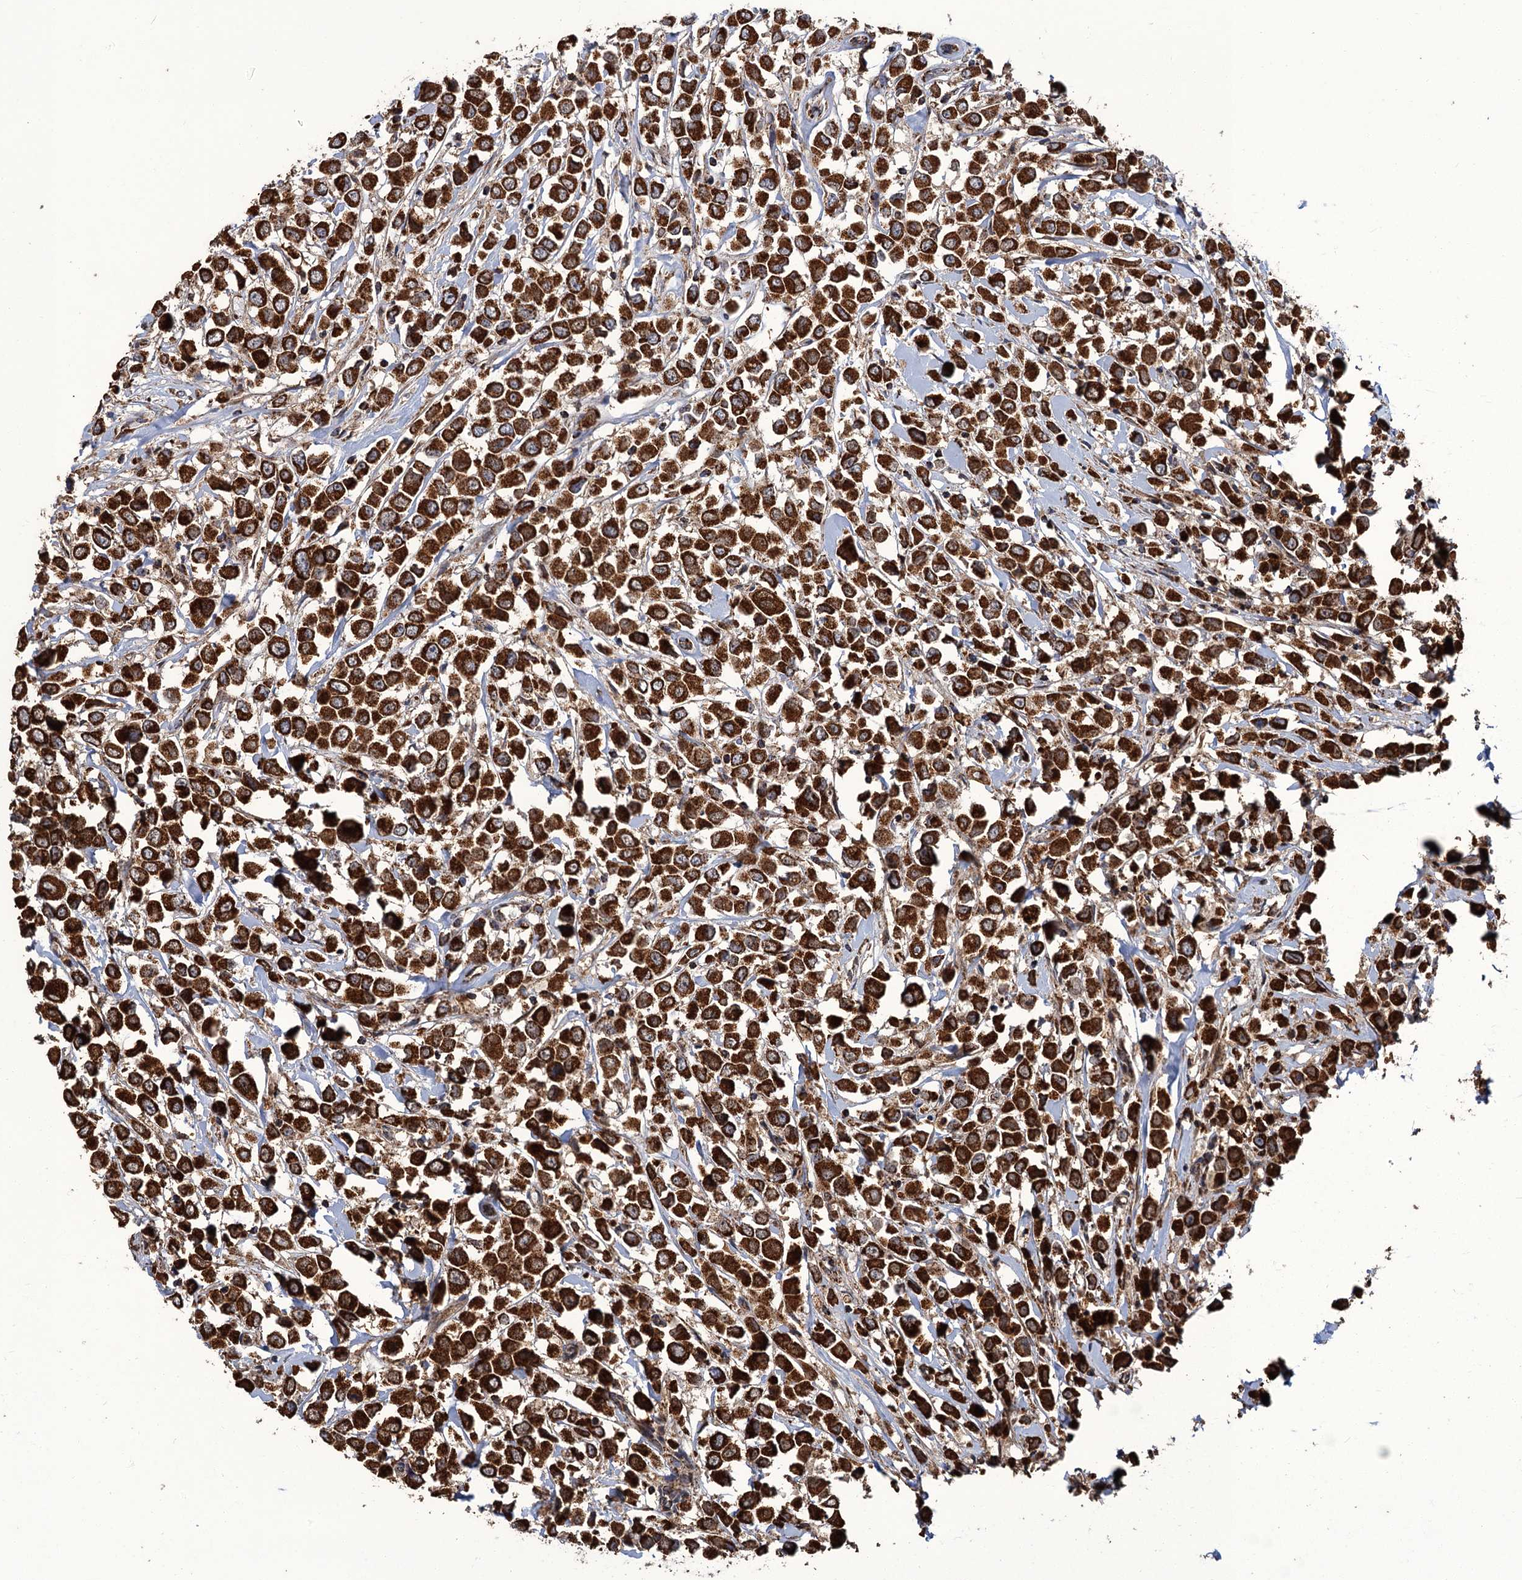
{"staining": {"intensity": "strong", "quantity": ">75%", "location": "cytoplasmic/membranous"}, "tissue": "breast cancer", "cell_type": "Tumor cells", "image_type": "cancer", "snomed": [{"axis": "morphology", "description": "Duct carcinoma"}, {"axis": "topography", "description": "Breast"}], "caption": "This histopathology image demonstrates immunohistochemistry (IHC) staining of human breast intraductal carcinoma, with high strong cytoplasmic/membranous staining in approximately >75% of tumor cells.", "gene": "APH1A", "patient": {"sex": "female", "age": 61}}